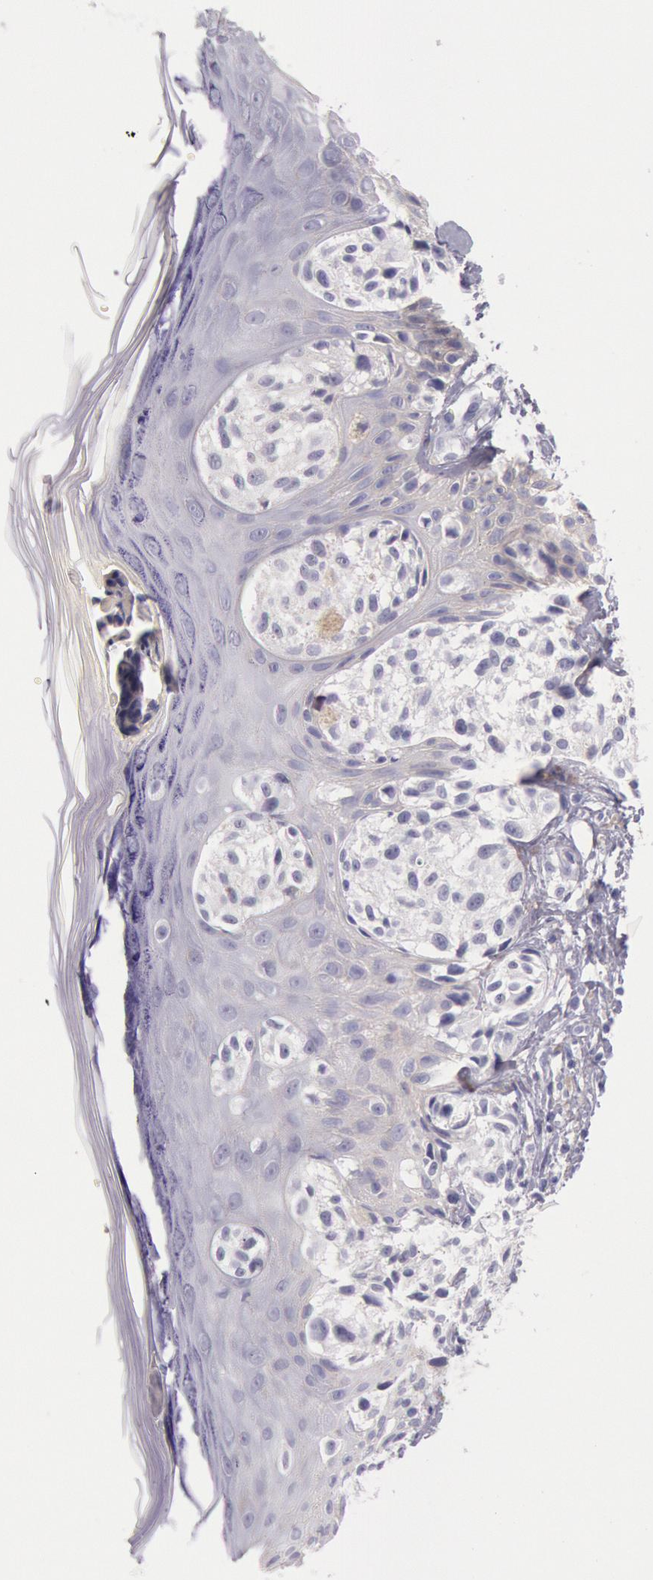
{"staining": {"intensity": "negative", "quantity": "none", "location": "none"}, "tissue": "melanoma", "cell_type": "Tumor cells", "image_type": "cancer", "snomed": [{"axis": "morphology", "description": "Malignant melanoma, NOS"}, {"axis": "topography", "description": "Skin"}], "caption": "Tumor cells show no significant expression in melanoma.", "gene": "EGFR", "patient": {"sex": "male", "age": 57}}